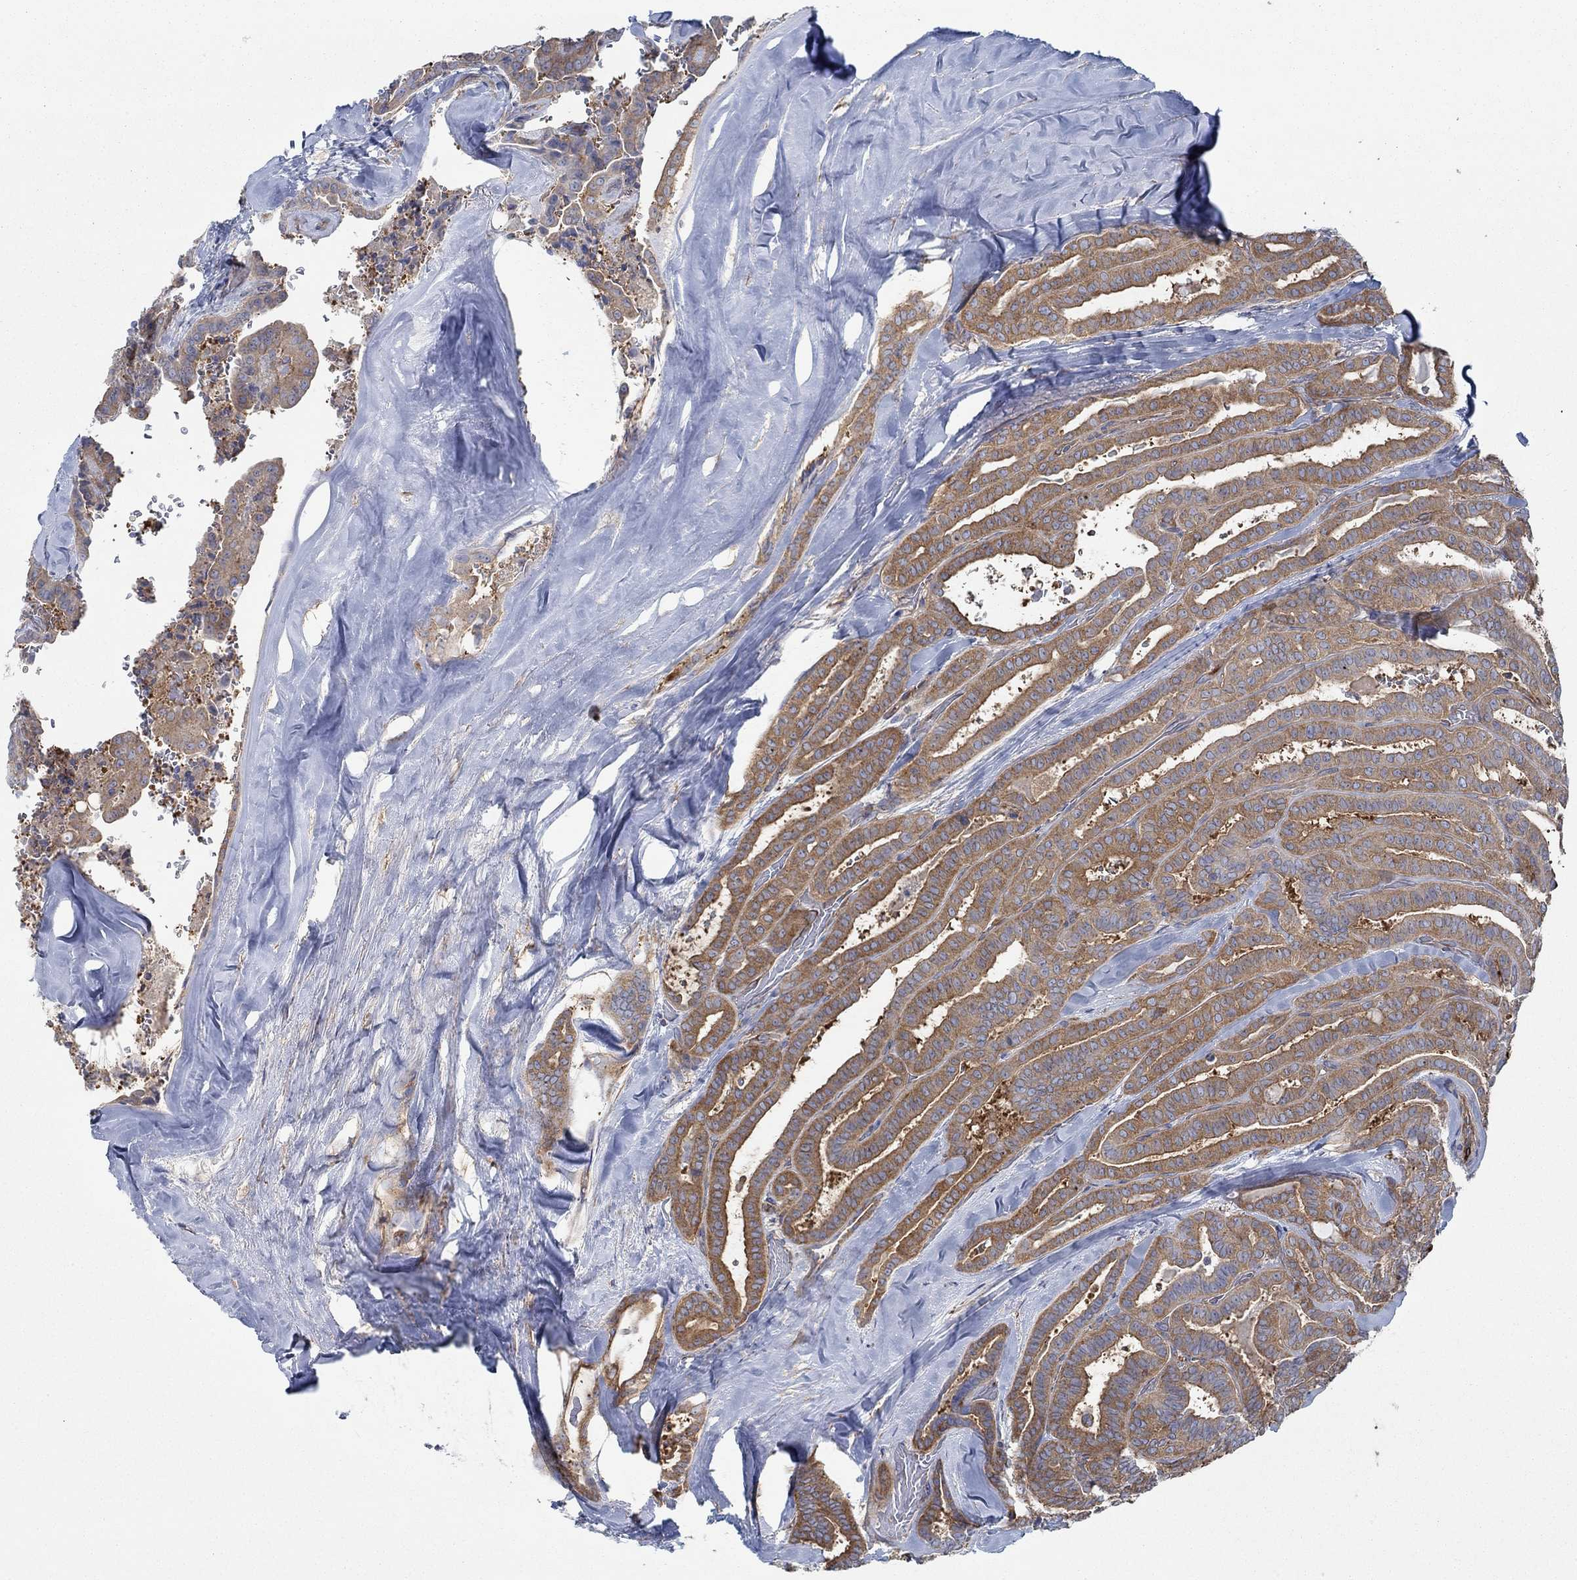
{"staining": {"intensity": "strong", "quantity": ">75%", "location": "cytoplasmic/membranous"}, "tissue": "thyroid cancer", "cell_type": "Tumor cells", "image_type": "cancer", "snomed": [{"axis": "morphology", "description": "Papillary adenocarcinoma, NOS"}, {"axis": "topography", "description": "Thyroid gland"}], "caption": "An immunohistochemistry (IHC) image of tumor tissue is shown. Protein staining in brown shows strong cytoplasmic/membranous positivity in papillary adenocarcinoma (thyroid) within tumor cells.", "gene": "SPAG9", "patient": {"sex": "female", "age": 39}}